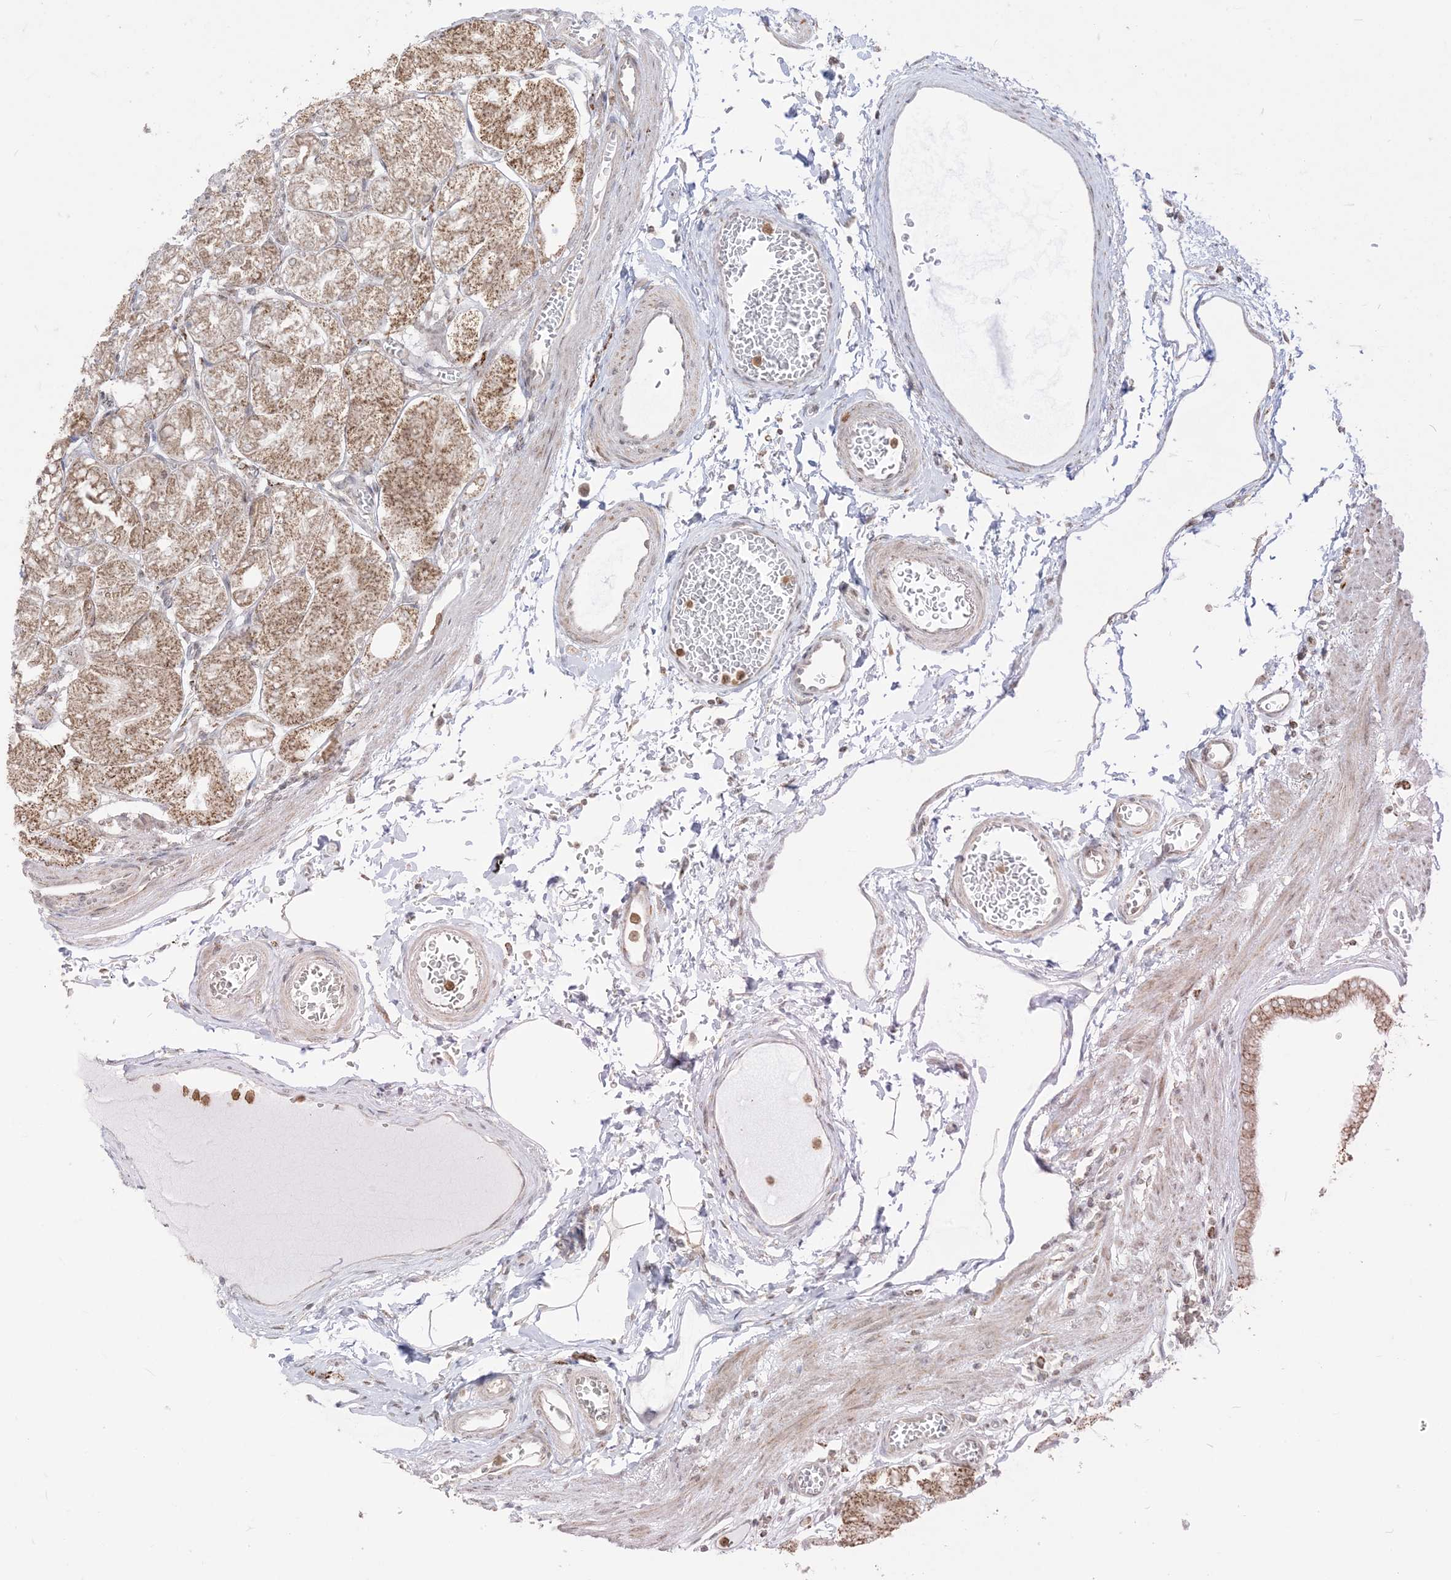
{"staining": {"intensity": "moderate", "quantity": ">75%", "location": "cytoplasmic/membranous"}, "tissue": "stomach", "cell_type": "Glandular cells", "image_type": "normal", "snomed": [{"axis": "morphology", "description": "Normal tissue, NOS"}, {"axis": "topography", "description": "Stomach, lower"}], "caption": "DAB immunohistochemical staining of normal human stomach shows moderate cytoplasmic/membranous protein positivity in approximately >75% of glandular cells.", "gene": "KANSL3", "patient": {"sex": "male", "age": 71}}